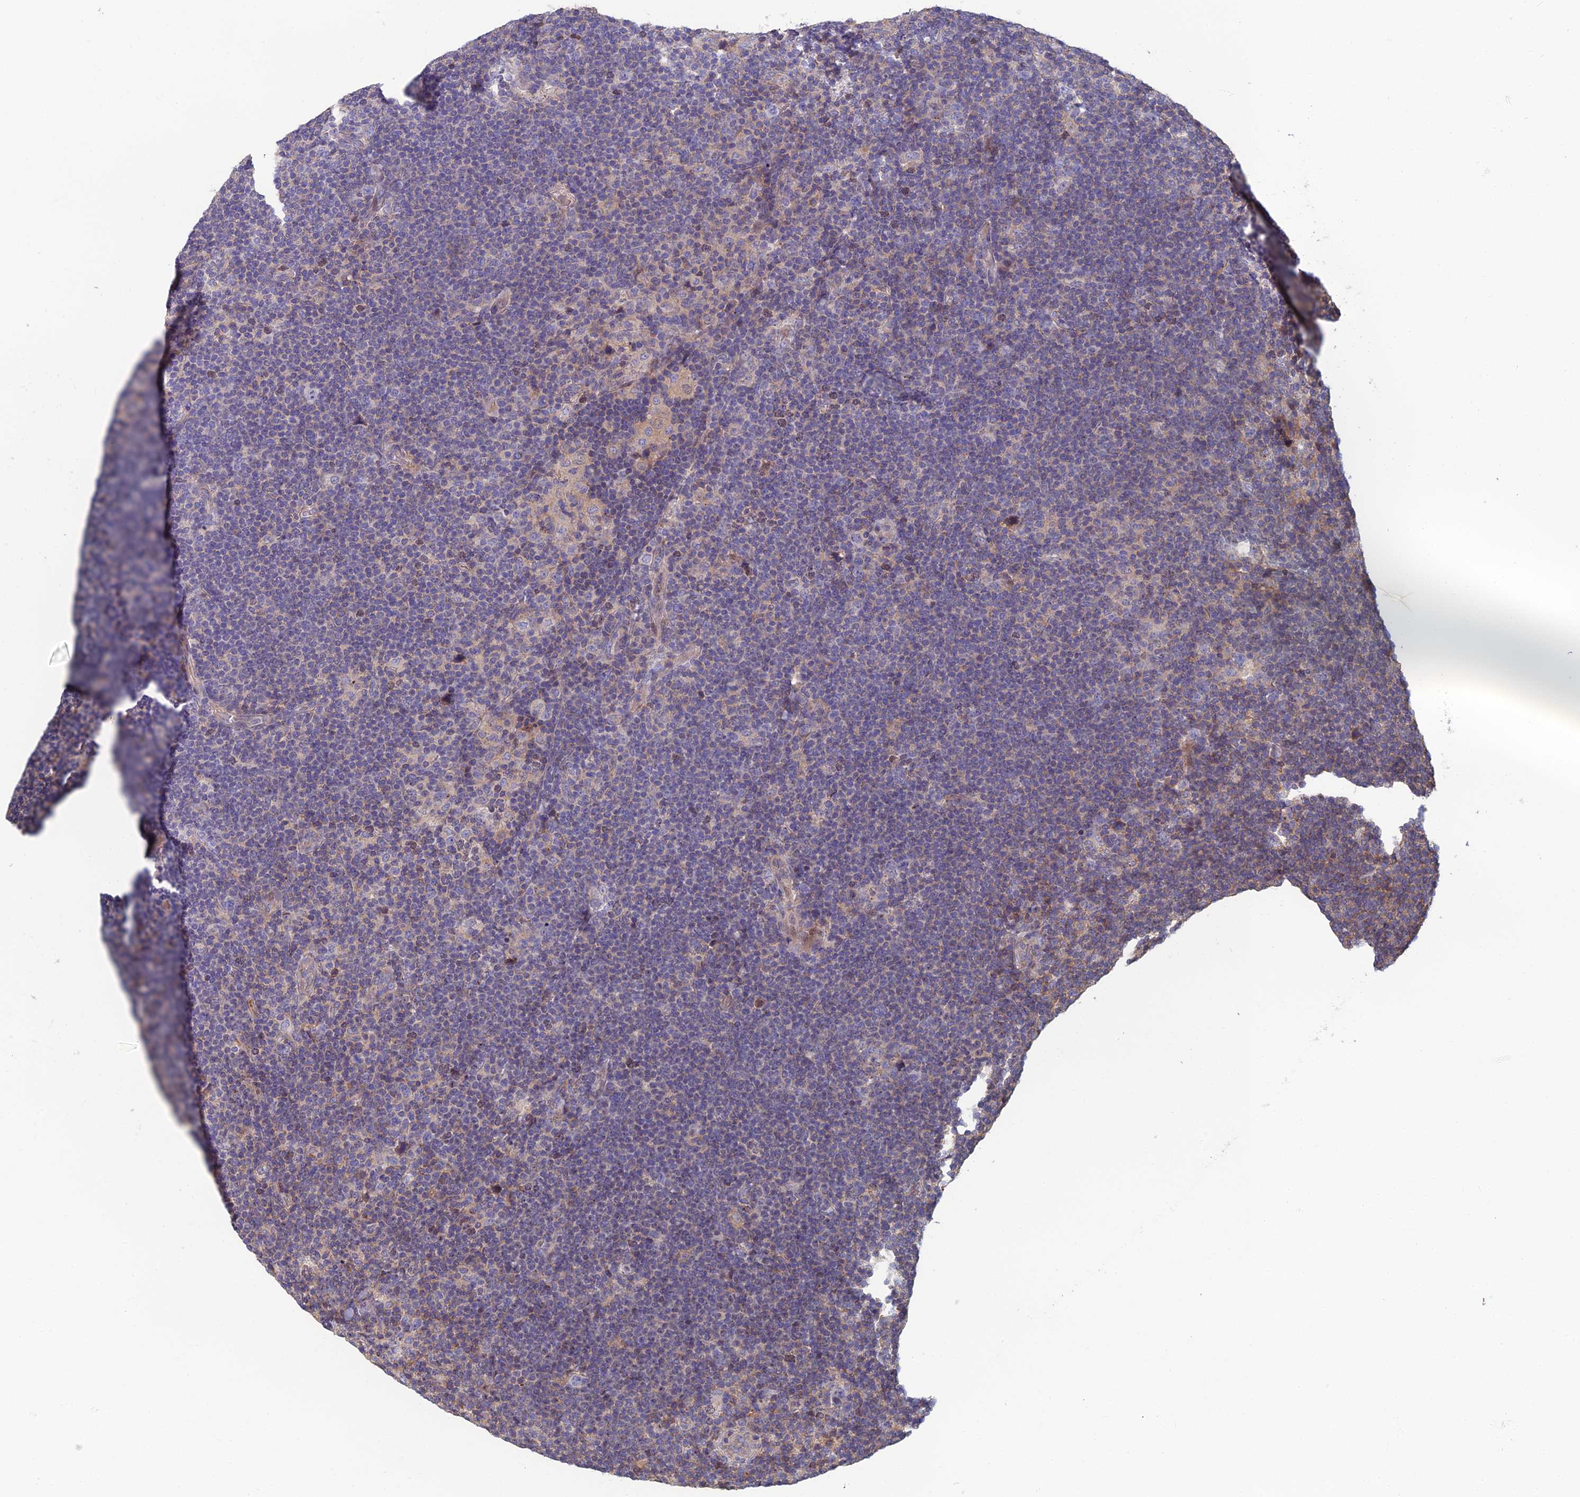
{"staining": {"intensity": "negative", "quantity": "none", "location": "none"}, "tissue": "lymphoma", "cell_type": "Tumor cells", "image_type": "cancer", "snomed": [{"axis": "morphology", "description": "Hodgkin's disease, NOS"}, {"axis": "topography", "description": "Lymph node"}], "caption": "A high-resolution photomicrograph shows IHC staining of lymphoma, which reveals no significant staining in tumor cells.", "gene": "C15orf62", "patient": {"sex": "female", "age": 57}}